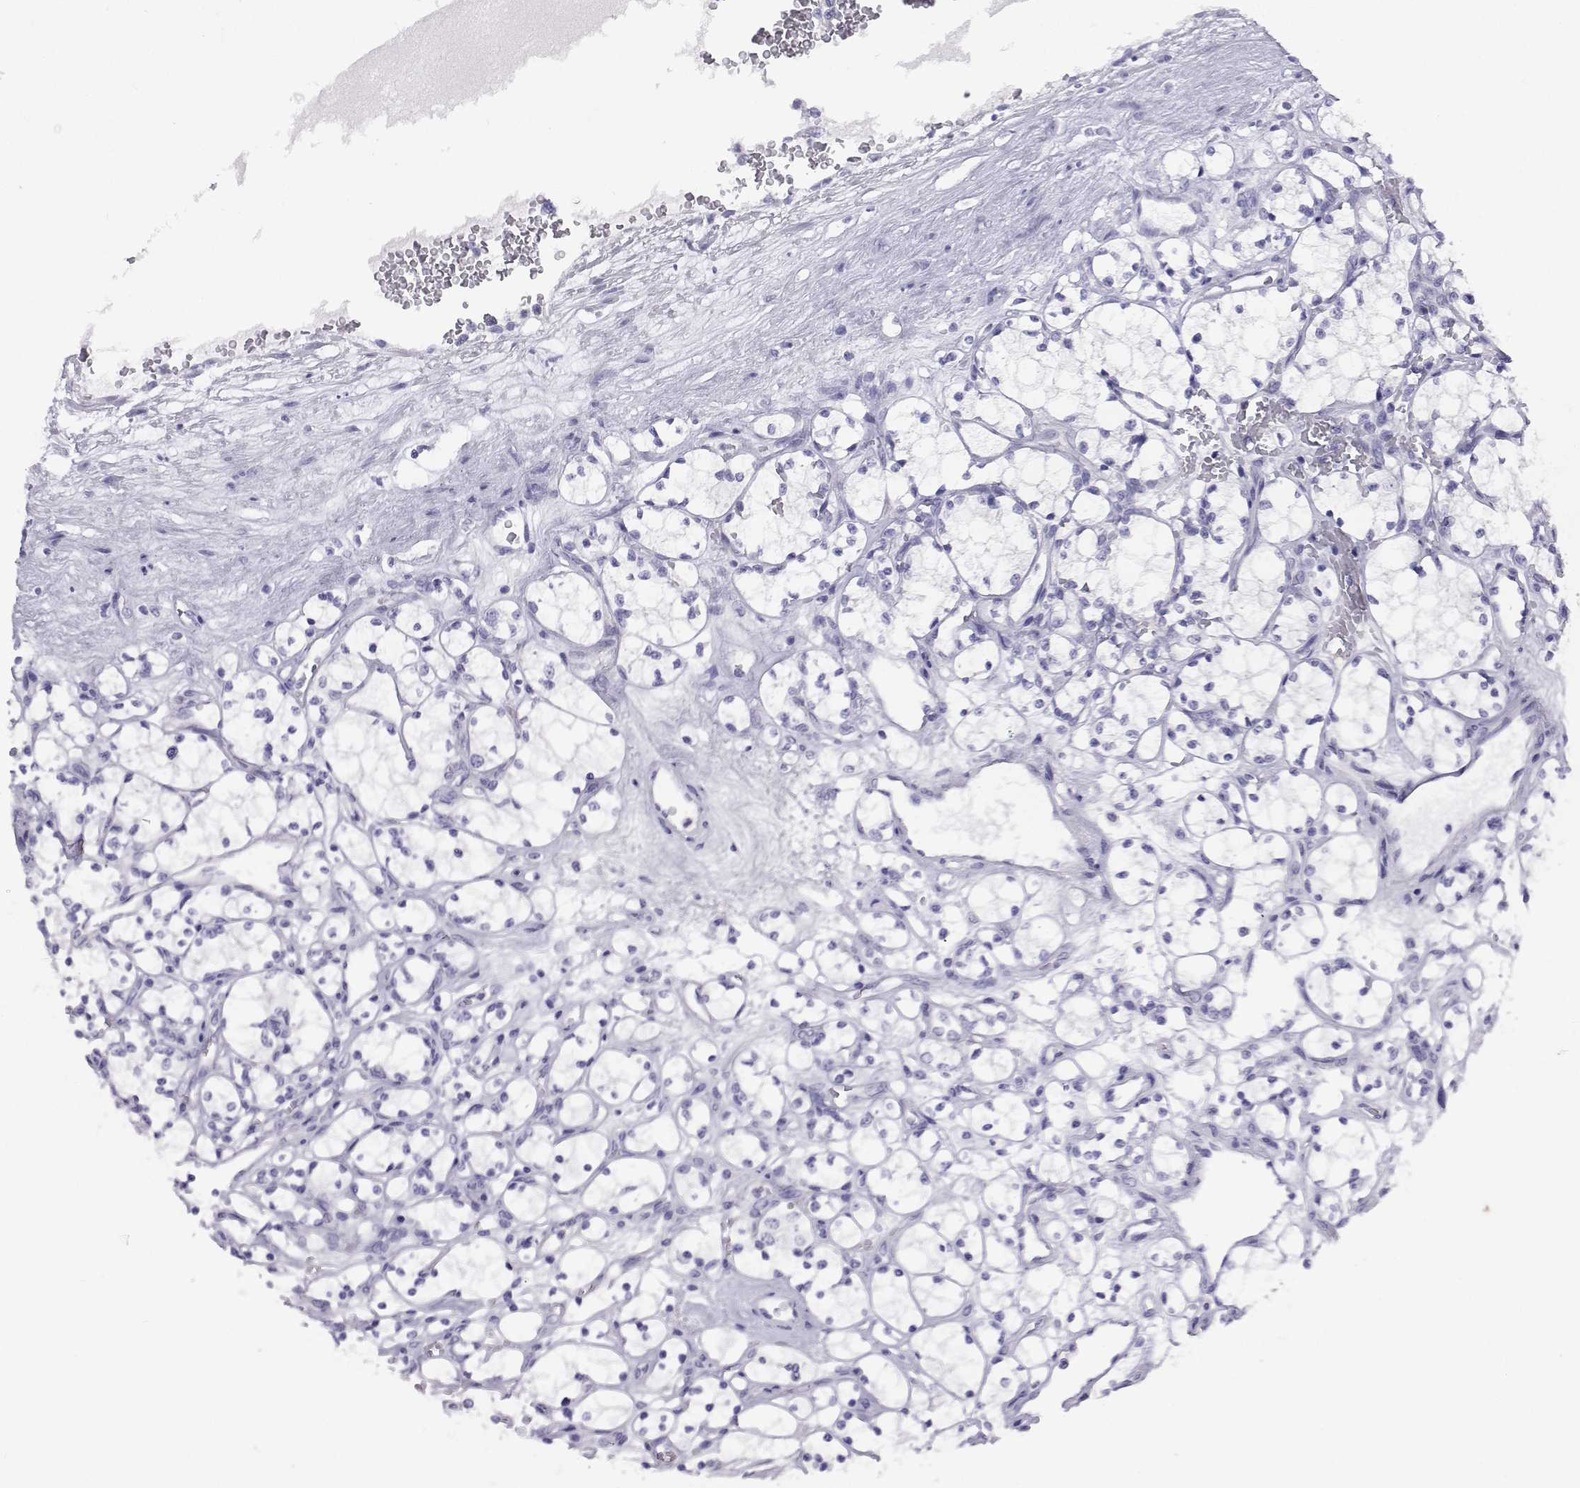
{"staining": {"intensity": "negative", "quantity": "none", "location": "none"}, "tissue": "renal cancer", "cell_type": "Tumor cells", "image_type": "cancer", "snomed": [{"axis": "morphology", "description": "Adenocarcinoma, NOS"}, {"axis": "topography", "description": "Kidney"}], "caption": "A micrograph of adenocarcinoma (renal) stained for a protein displays no brown staining in tumor cells. Brightfield microscopy of immunohistochemistry stained with DAB (brown) and hematoxylin (blue), captured at high magnification.", "gene": "PLIN4", "patient": {"sex": "female", "age": 69}}